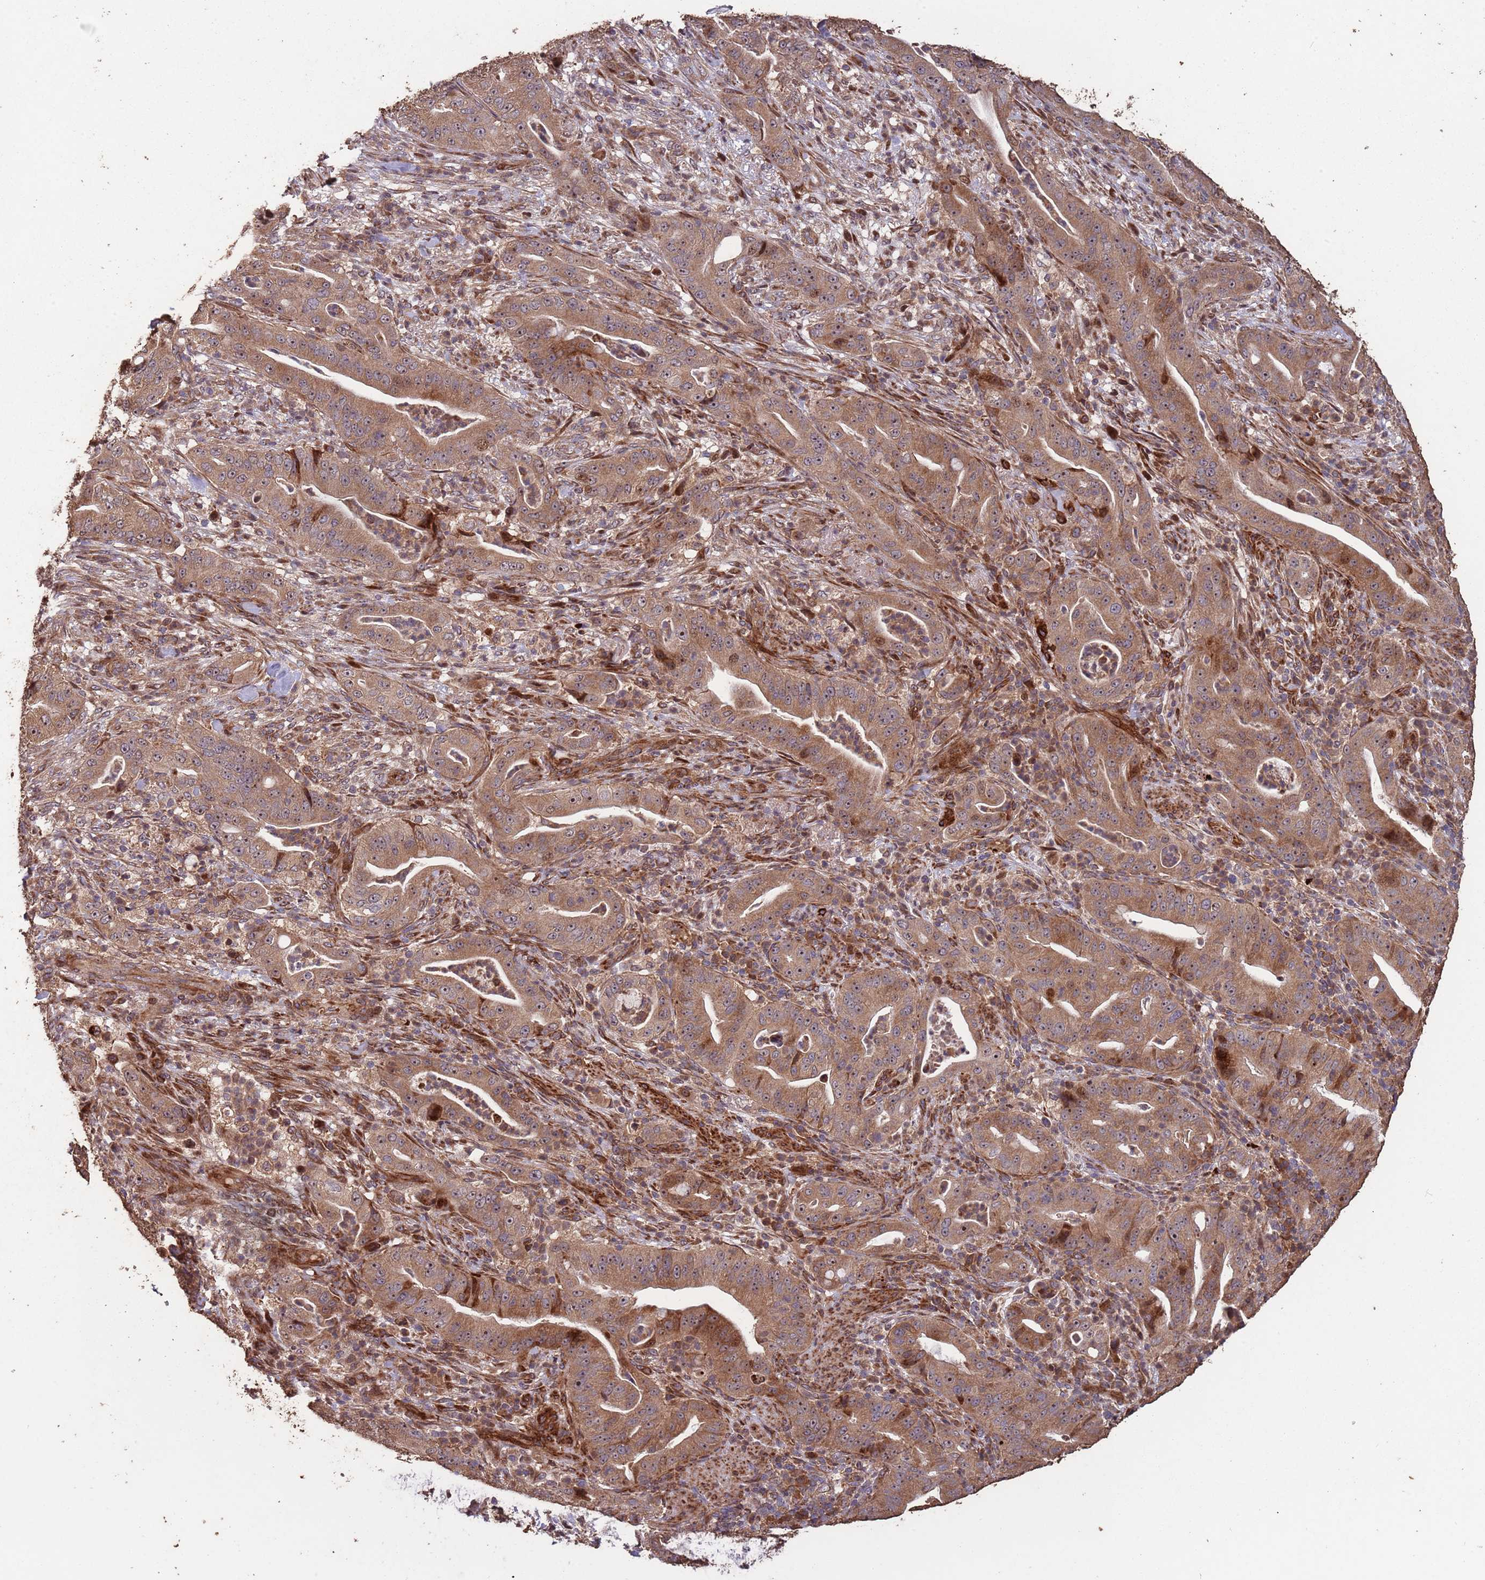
{"staining": {"intensity": "moderate", "quantity": ">75%", "location": "cytoplasmic/membranous"}, "tissue": "pancreatic cancer", "cell_type": "Tumor cells", "image_type": "cancer", "snomed": [{"axis": "morphology", "description": "Adenocarcinoma, NOS"}, {"axis": "topography", "description": "Pancreas"}], "caption": "A high-resolution micrograph shows immunohistochemistry (IHC) staining of adenocarcinoma (pancreatic), which demonstrates moderate cytoplasmic/membranous expression in about >75% of tumor cells.", "gene": "ZNF428", "patient": {"sex": "male", "age": 71}}